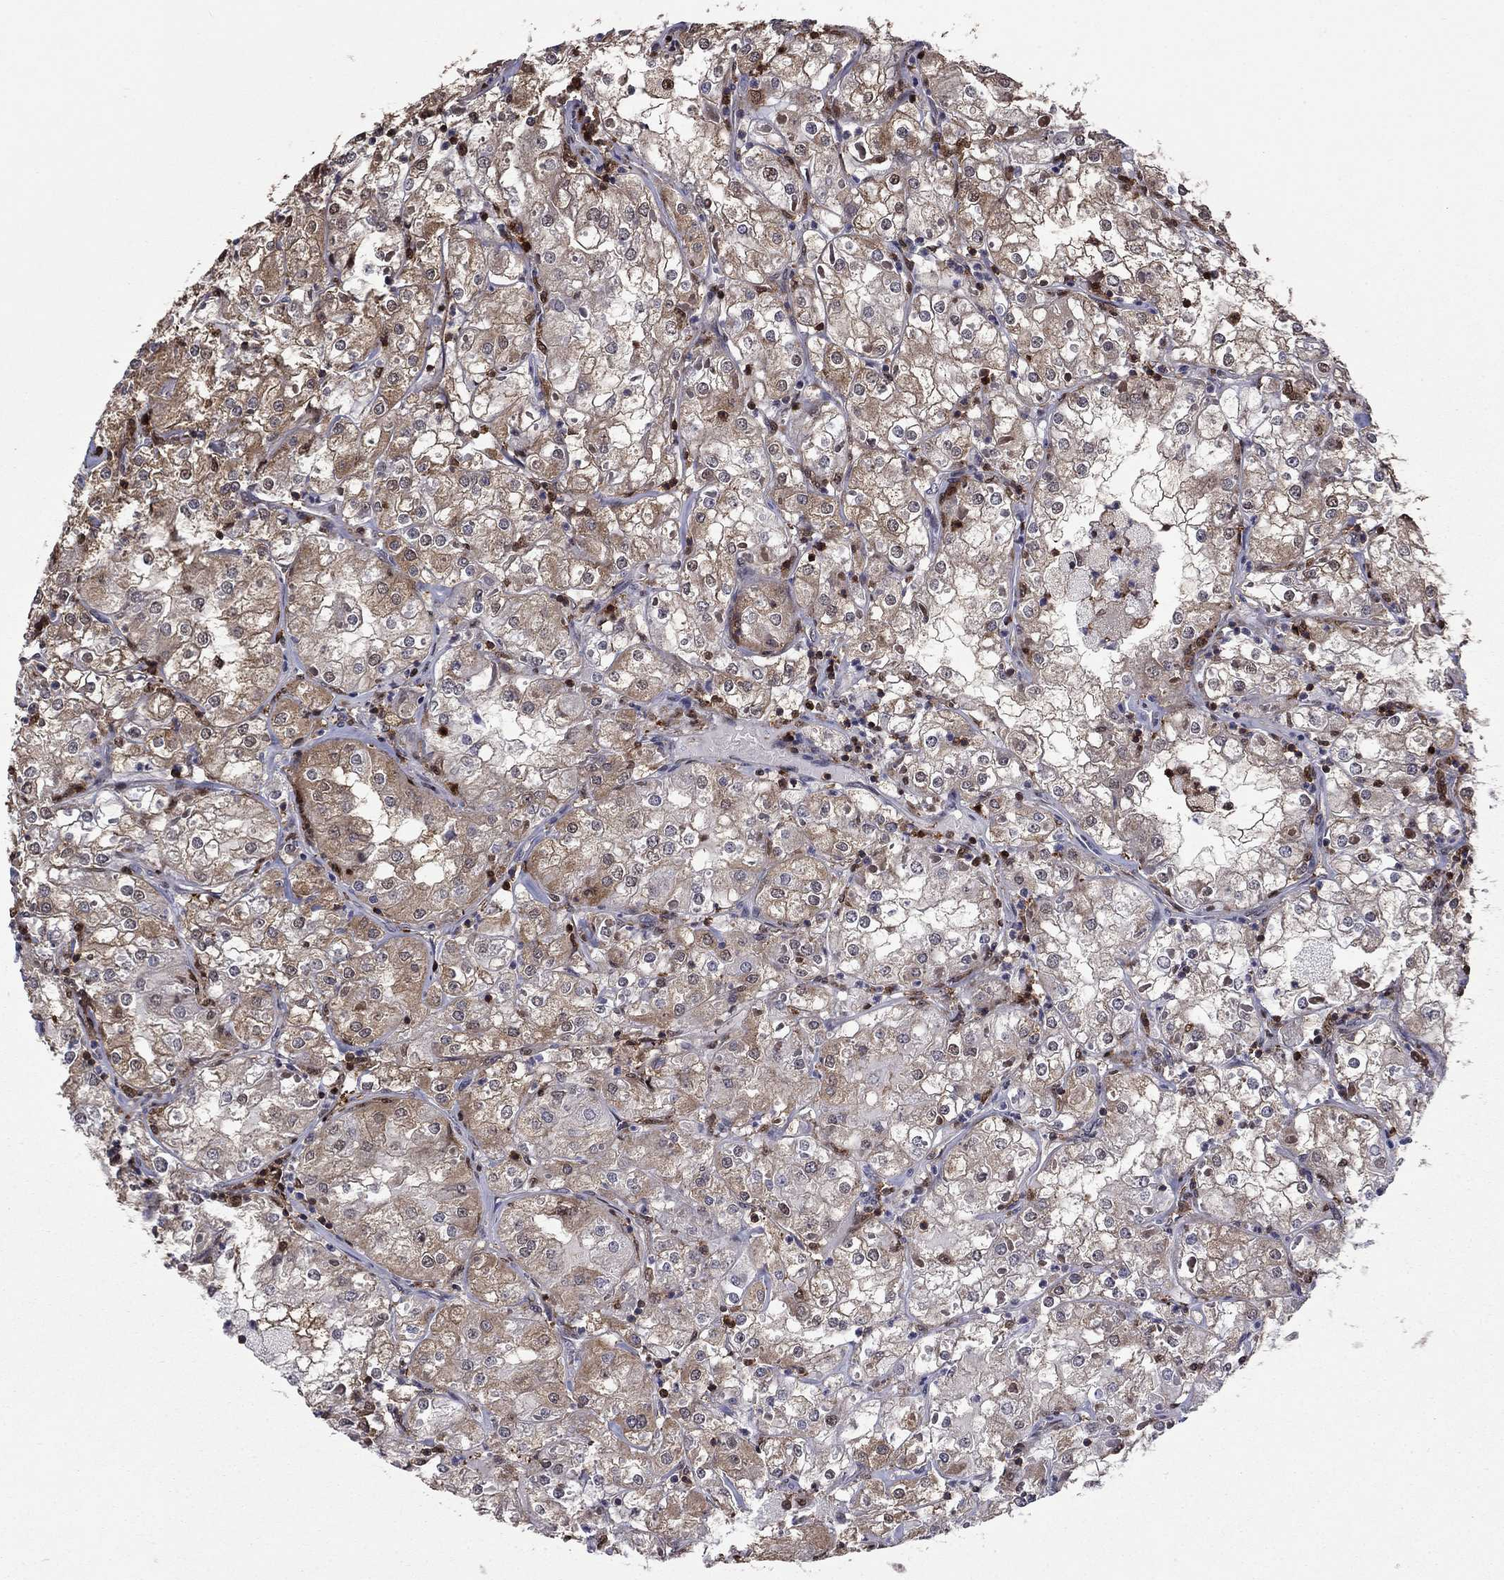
{"staining": {"intensity": "moderate", "quantity": "25%-75%", "location": "cytoplasmic/membranous,nuclear"}, "tissue": "renal cancer", "cell_type": "Tumor cells", "image_type": "cancer", "snomed": [{"axis": "morphology", "description": "Adenocarcinoma, NOS"}, {"axis": "topography", "description": "Kidney"}], "caption": "The histopathology image exhibits staining of adenocarcinoma (renal), revealing moderate cytoplasmic/membranous and nuclear protein staining (brown color) within tumor cells.", "gene": "APPBP2", "patient": {"sex": "male", "age": 77}}